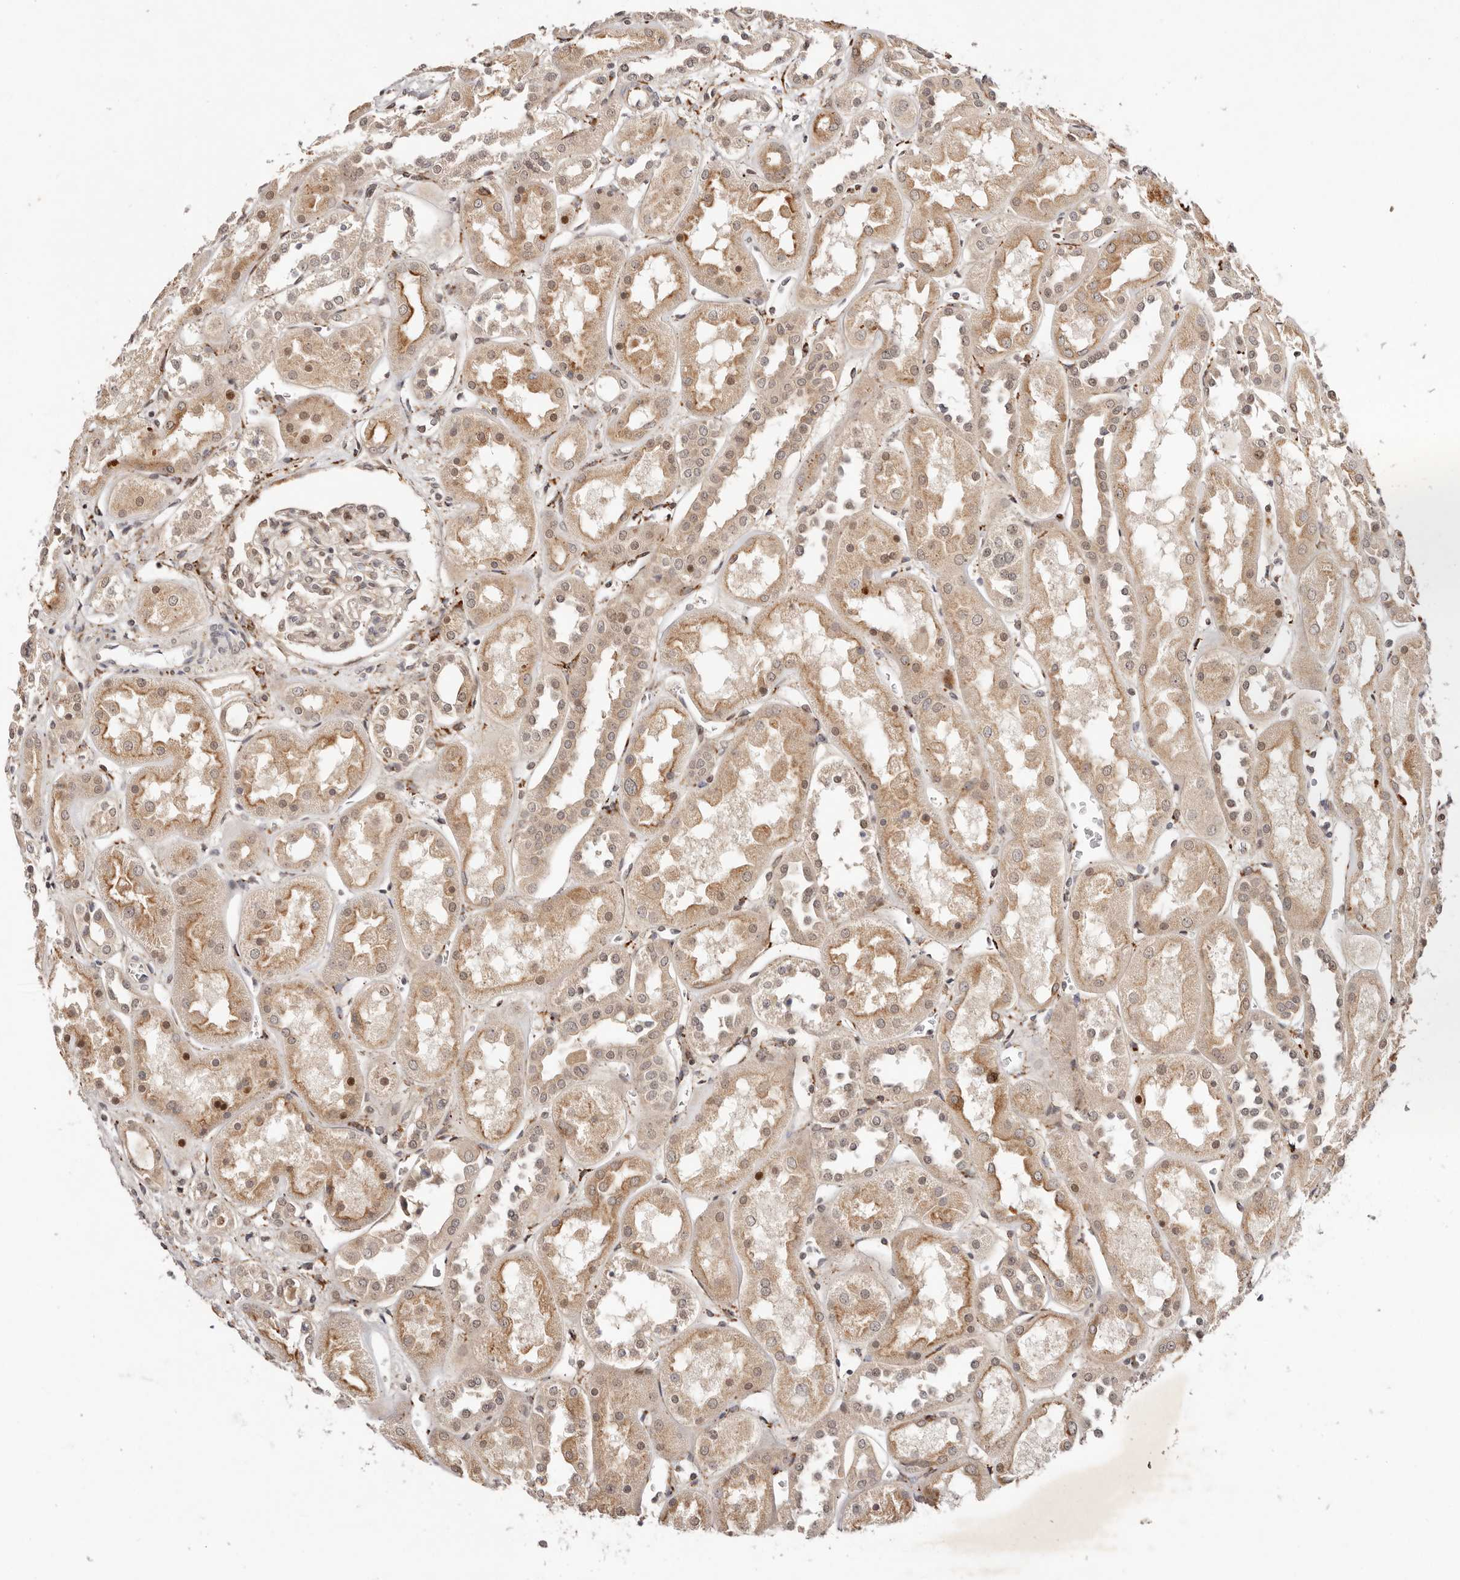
{"staining": {"intensity": "moderate", "quantity": "<25%", "location": "nuclear"}, "tissue": "kidney", "cell_type": "Cells in glomeruli", "image_type": "normal", "snomed": [{"axis": "morphology", "description": "Normal tissue, NOS"}, {"axis": "topography", "description": "Kidney"}], "caption": "Immunohistochemistry (IHC) of unremarkable human kidney demonstrates low levels of moderate nuclear positivity in about <25% of cells in glomeruli. (DAB IHC, brown staining for protein, blue staining for nuclei).", "gene": "BCL2L15", "patient": {"sex": "male", "age": 70}}